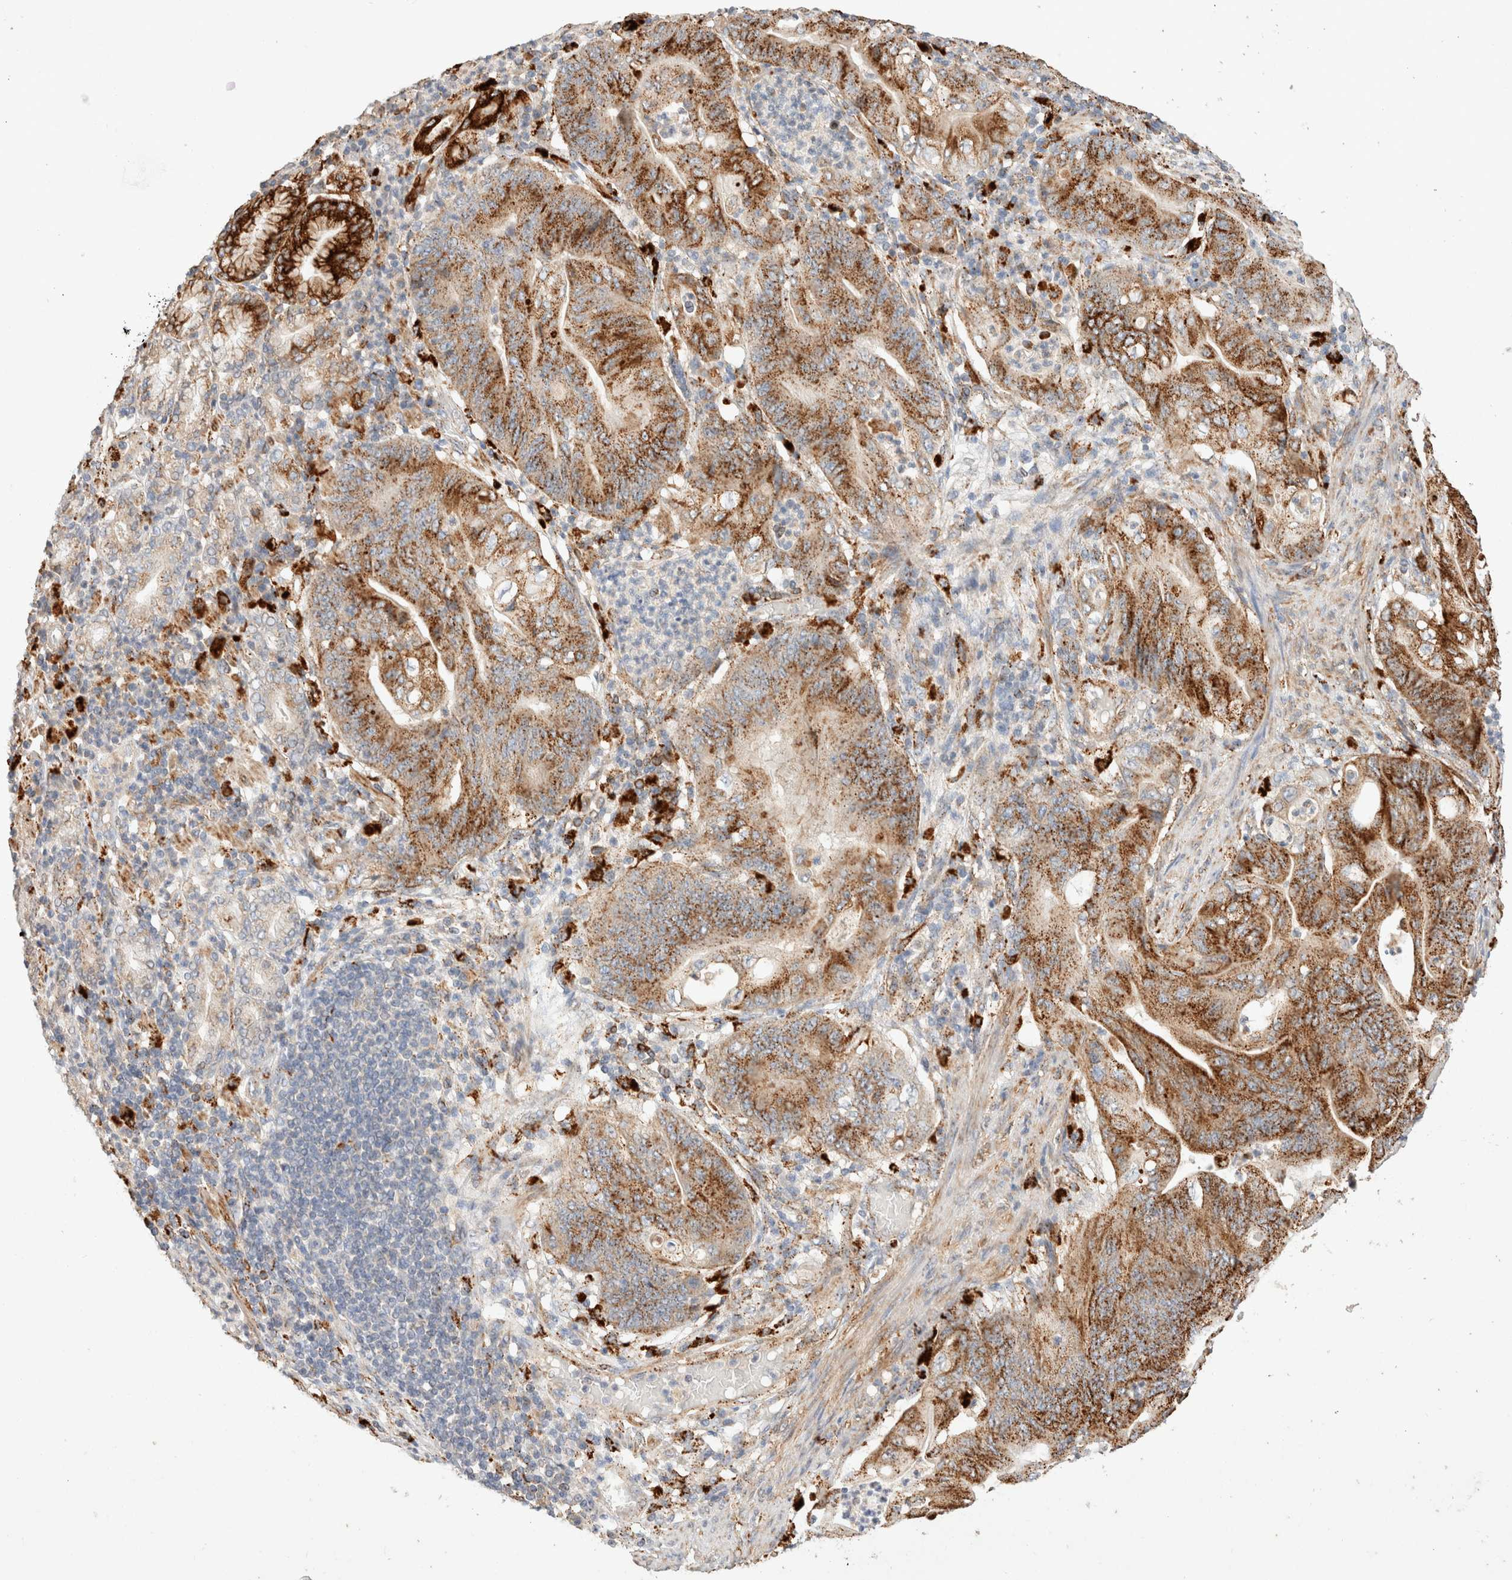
{"staining": {"intensity": "strong", "quantity": ">75%", "location": "cytoplasmic/membranous"}, "tissue": "stomach cancer", "cell_type": "Tumor cells", "image_type": "cancer", "snomed": [{"axis": "morphology", "description": "Adenocarcinoma, NOS"}, {"axis": "topography", "description": "Stomach"}], "caption": "A brown stain shows strong cytoplasmic/membranous positivity of a protein in human stomach cancer (adenocarcinoma) tumor cells.", "gene": "RABEPK", "patient": {"sex": "female", "age": 73}}